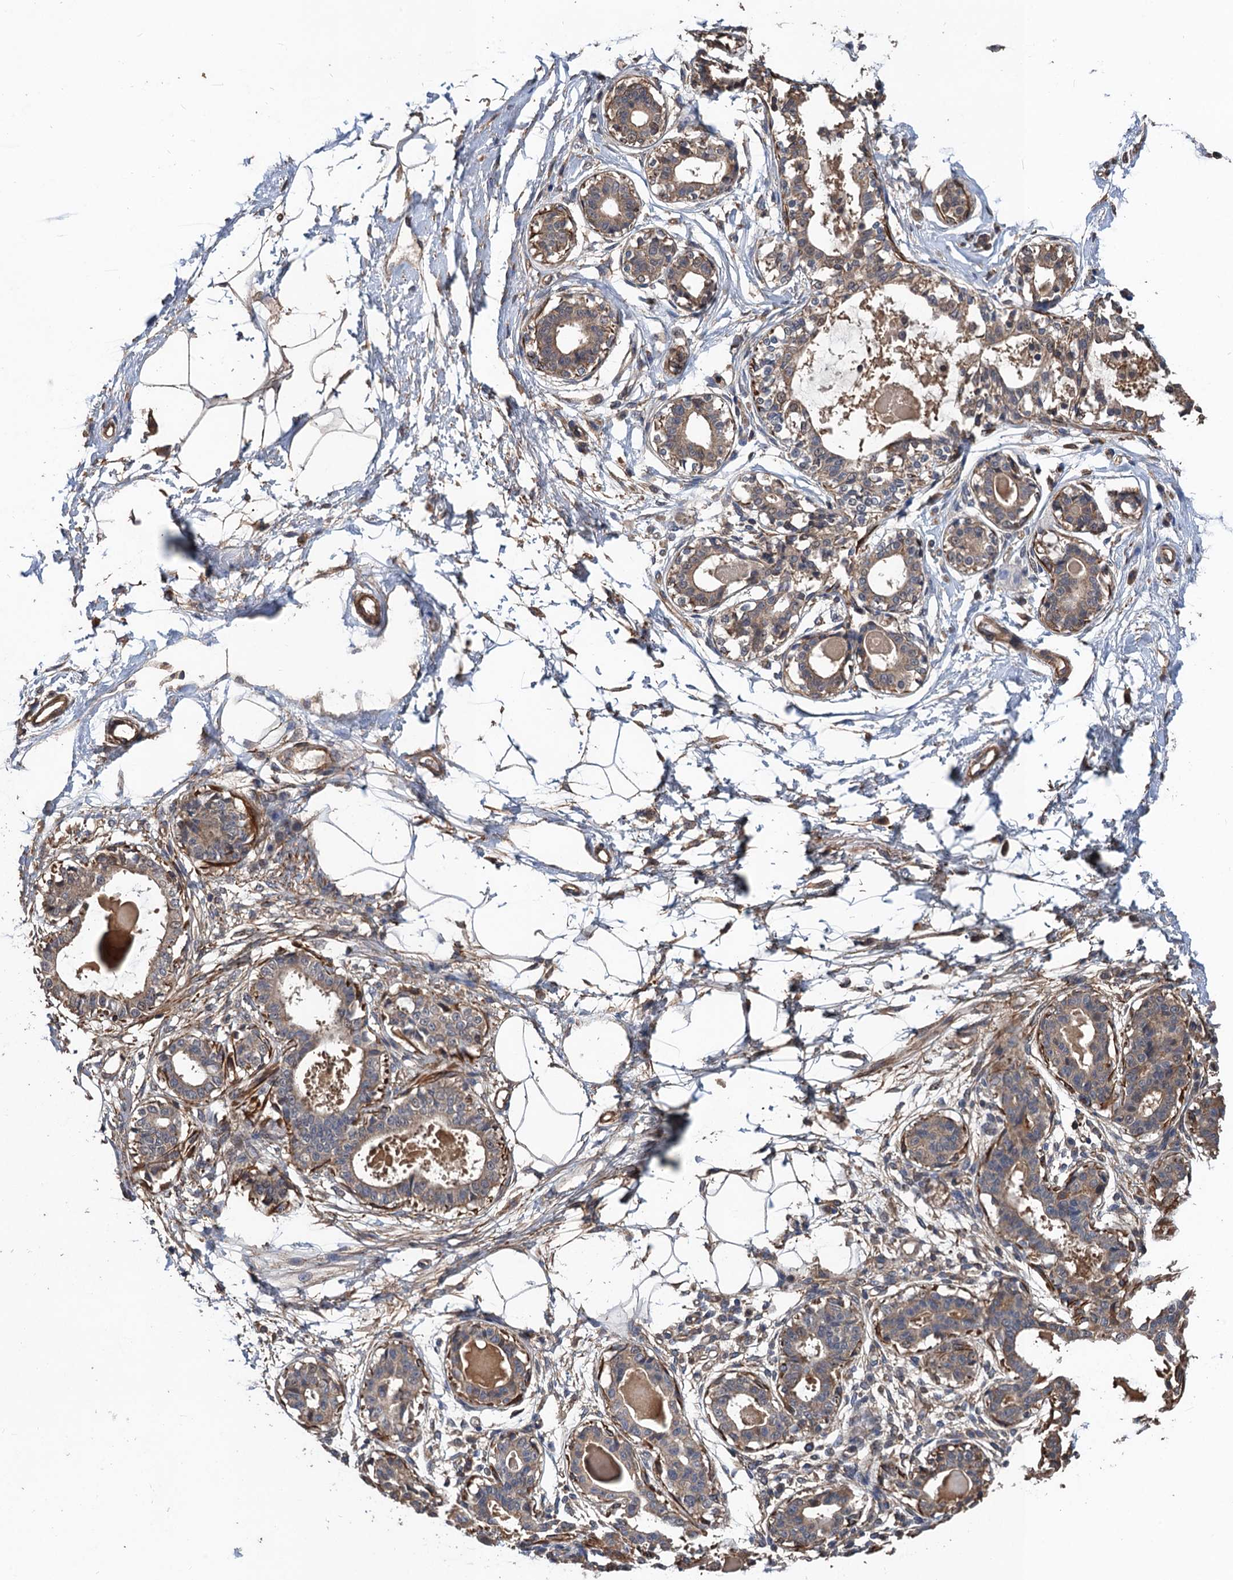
{"staining": {"intensity": "weak", "quantity": ">75%", "location": "cytoplasmic/membranous"}, "tissue": "breast", "cell_type": "Adipocytes", "image_type": "normal", "snomed": [{"axis": "morphology", "description": "Normal tissue, NOS"}, {"axis": "topography", "description": "Breast"}], "caption": "High-magnification brightfield microscopy of normal breast stained with DAB (brown) and counterstained with hematoxylin (blue). adipocytes exhibit weak cytoplasmic/membranous staining is identified in about>75% of cells.", "gene": "PPP4R1", "patient": {"sex": "female", "age": 45}}